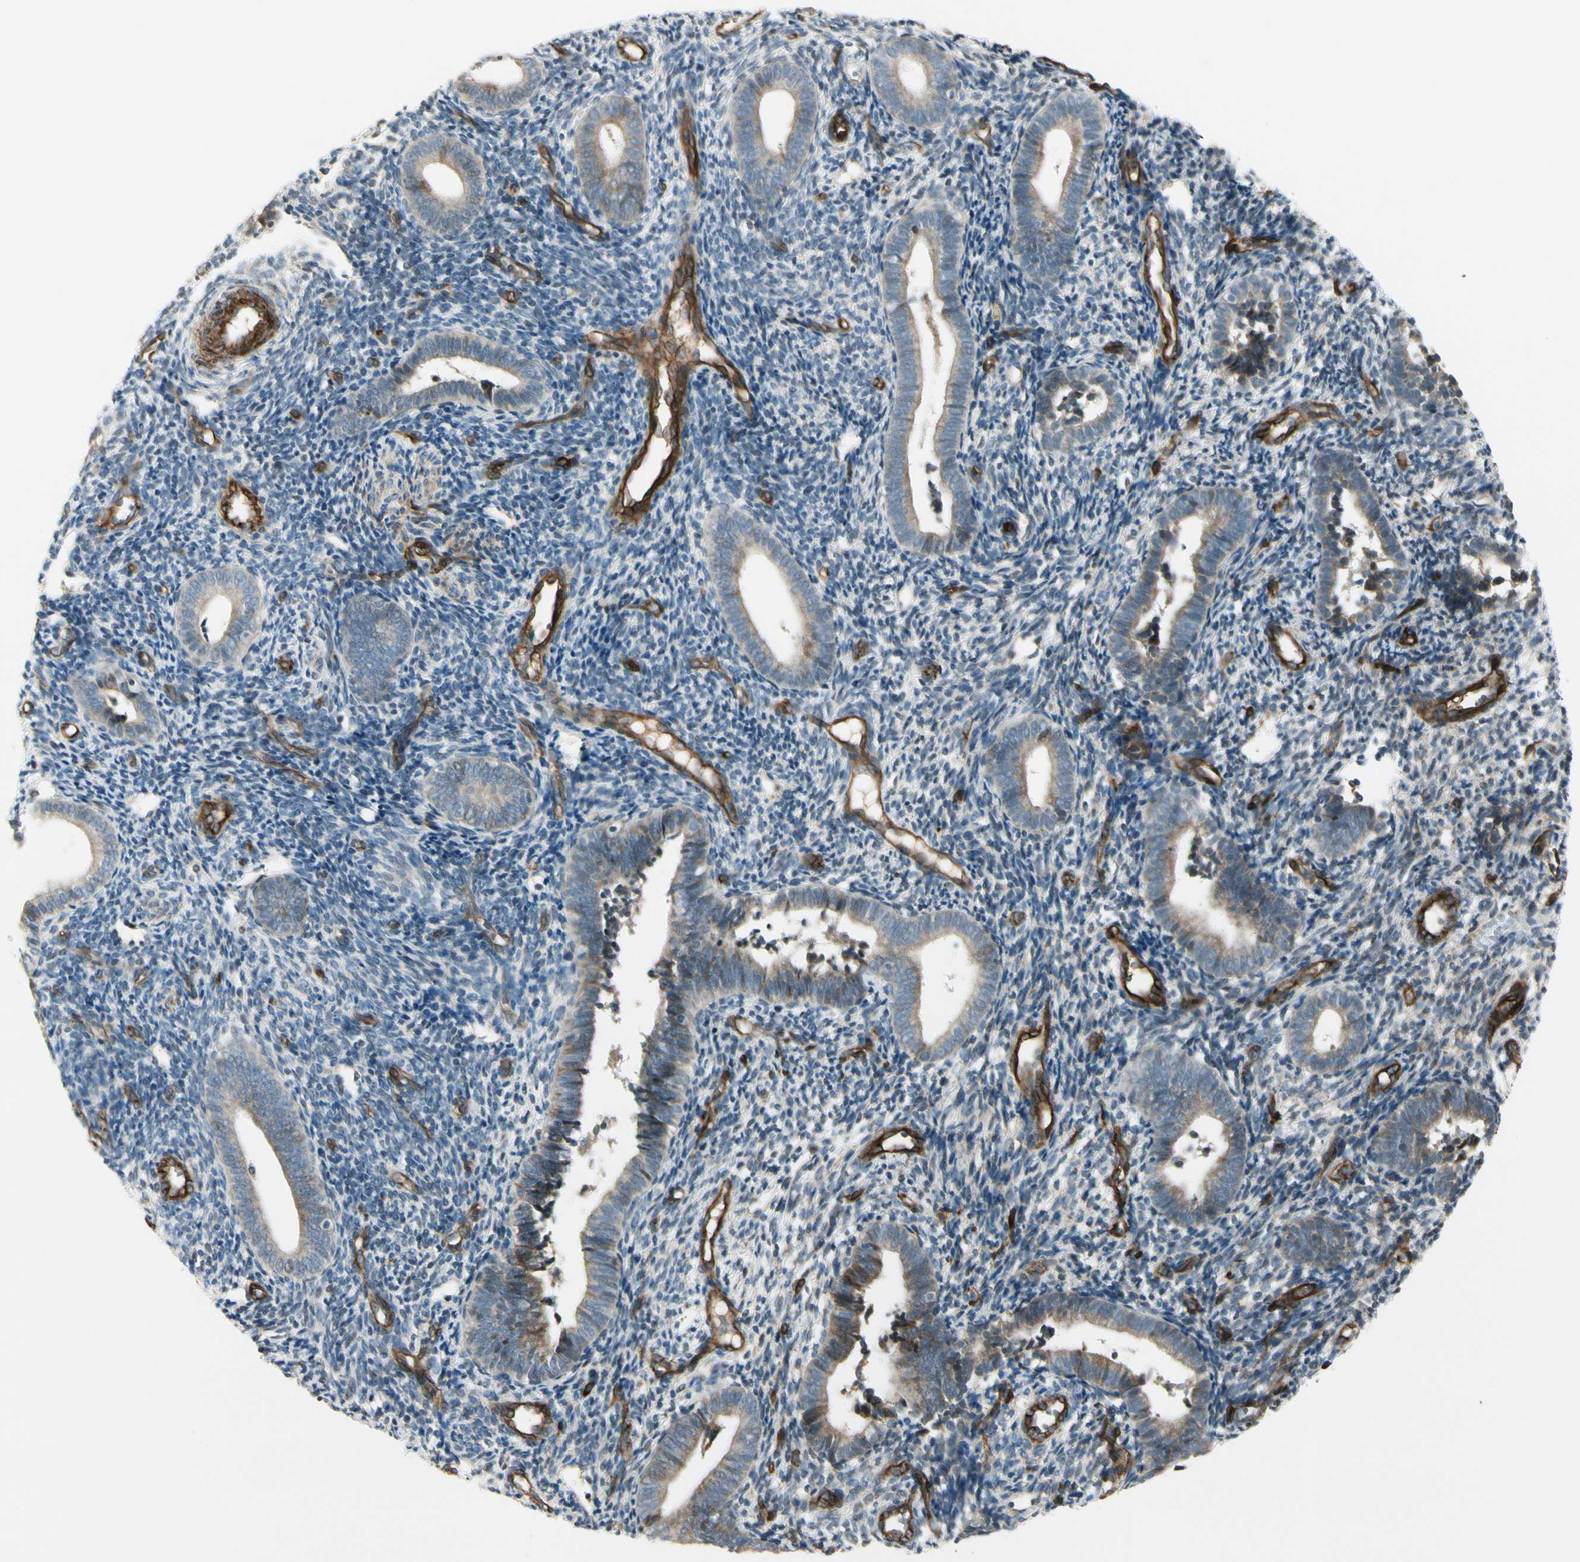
{"staining": {"intensity": "negative", "quantity": "none", "location": "none"}, "tissue": "endometrium", "cell_type": "Cells in endometrial stroma", "image_type": "normal", "snomed": [{"axis": "morphology", "description": "Normal tissue, NOS"}, {"axis": "topography", "description": "Uterus"}, {"axis": "topography", "description": "Endometrium"}], "caption": "Photomicrograph shows no significant protein positivity in cells in endometrial stroma of normal endometrium.", "gene": "MCAM", "patient": {"sex": "female", "age": 33}}